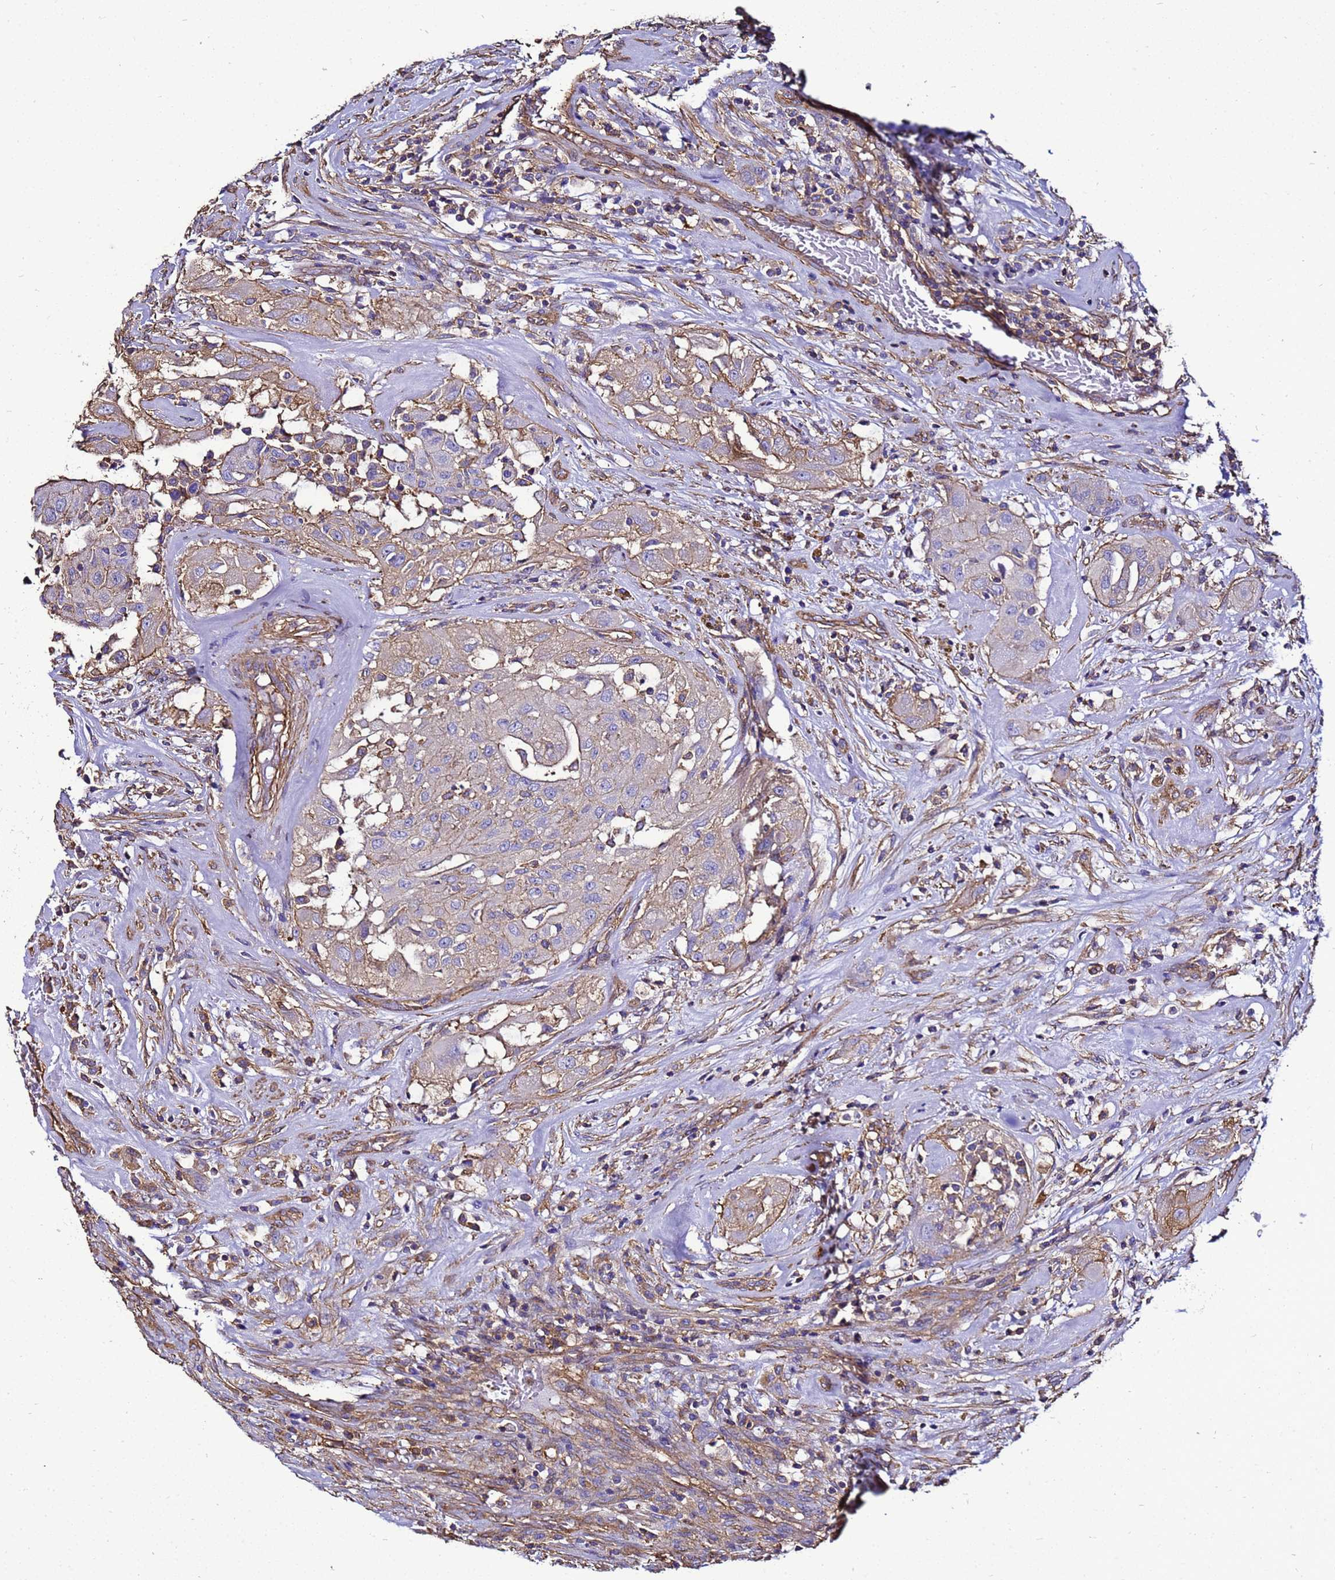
{"staining": {"intensity": "weak", "quantity": "25%-75%", "location": "cytoplasmic/membranous"}, "tissue": "thyroid cancer", "cell_type": "Tumor cells", "image_type": "cancer", "snomed": [{"axis": "morphology", "description": "Papillary adenocarcinoma, NOS"}, {"axis": "topography", "description": "Thyroid gland"}], "caption": "Tumor cells display weak cytoplasmic/membranous expression in approximately 25%-75% of cells in thyroid cancer (papillary adenocarcinoma).", "gene": "MYL12A", "patient": {"sex": "female", "age": 59}}